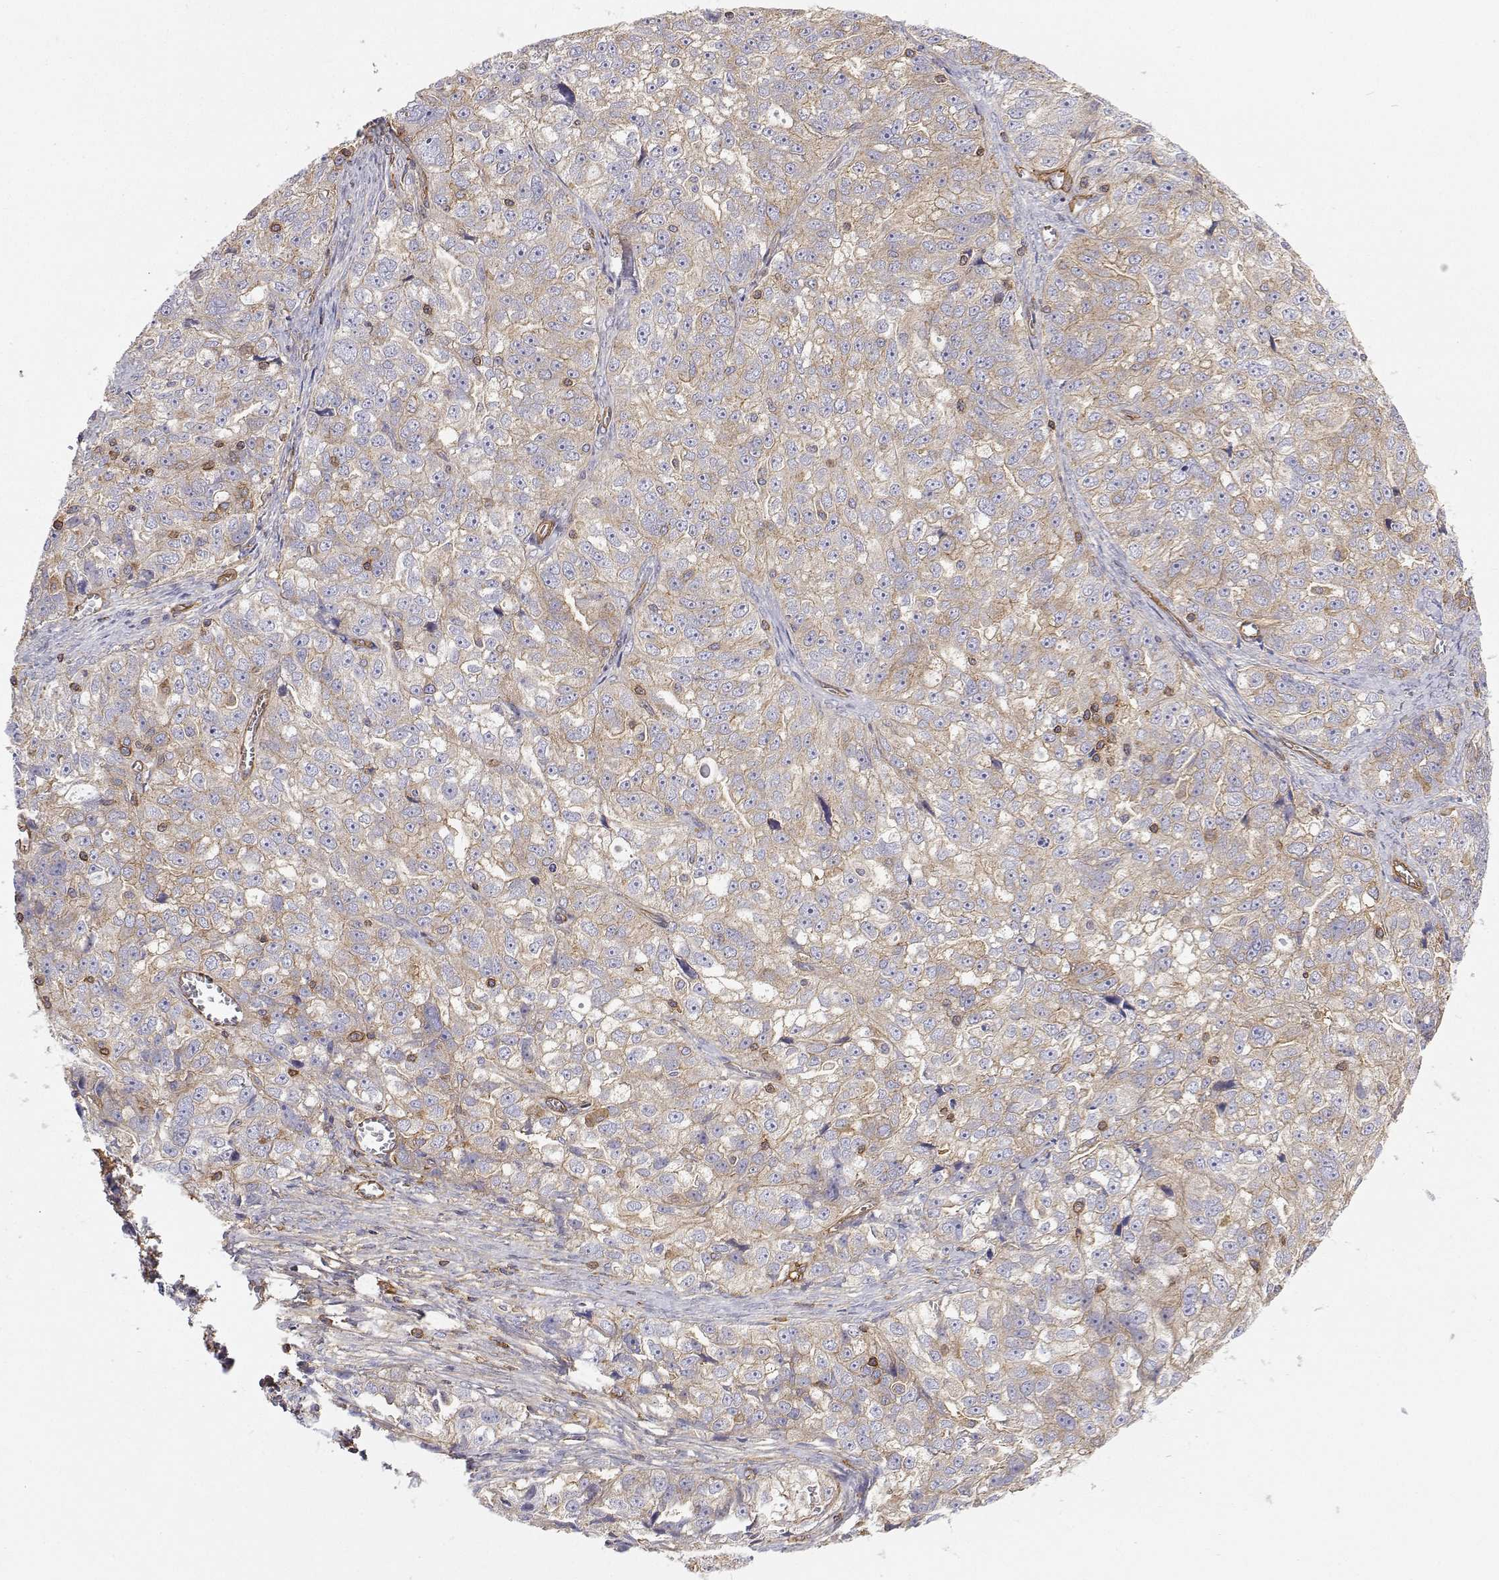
{"staining": {"intensity": "weak", "quantity": "<25%", "location": "cytoplasmic/membranous"}, "tissue": "ovarian cancer", "cell_type": "Tumor cells", "image_type": "cancer", "snomed": [{"axis": "morphology", "description": "Cystadenocarcinoma, serous, NOS"}, {"axis": "topography", "description": "Ovary"}], "caption": "The image shows no significant expression in tumor cells of ovarian cancer (serous cystadenocarcinoma).", "gene": "MYH9", "patient": {"sex": "female", "age": 51}}